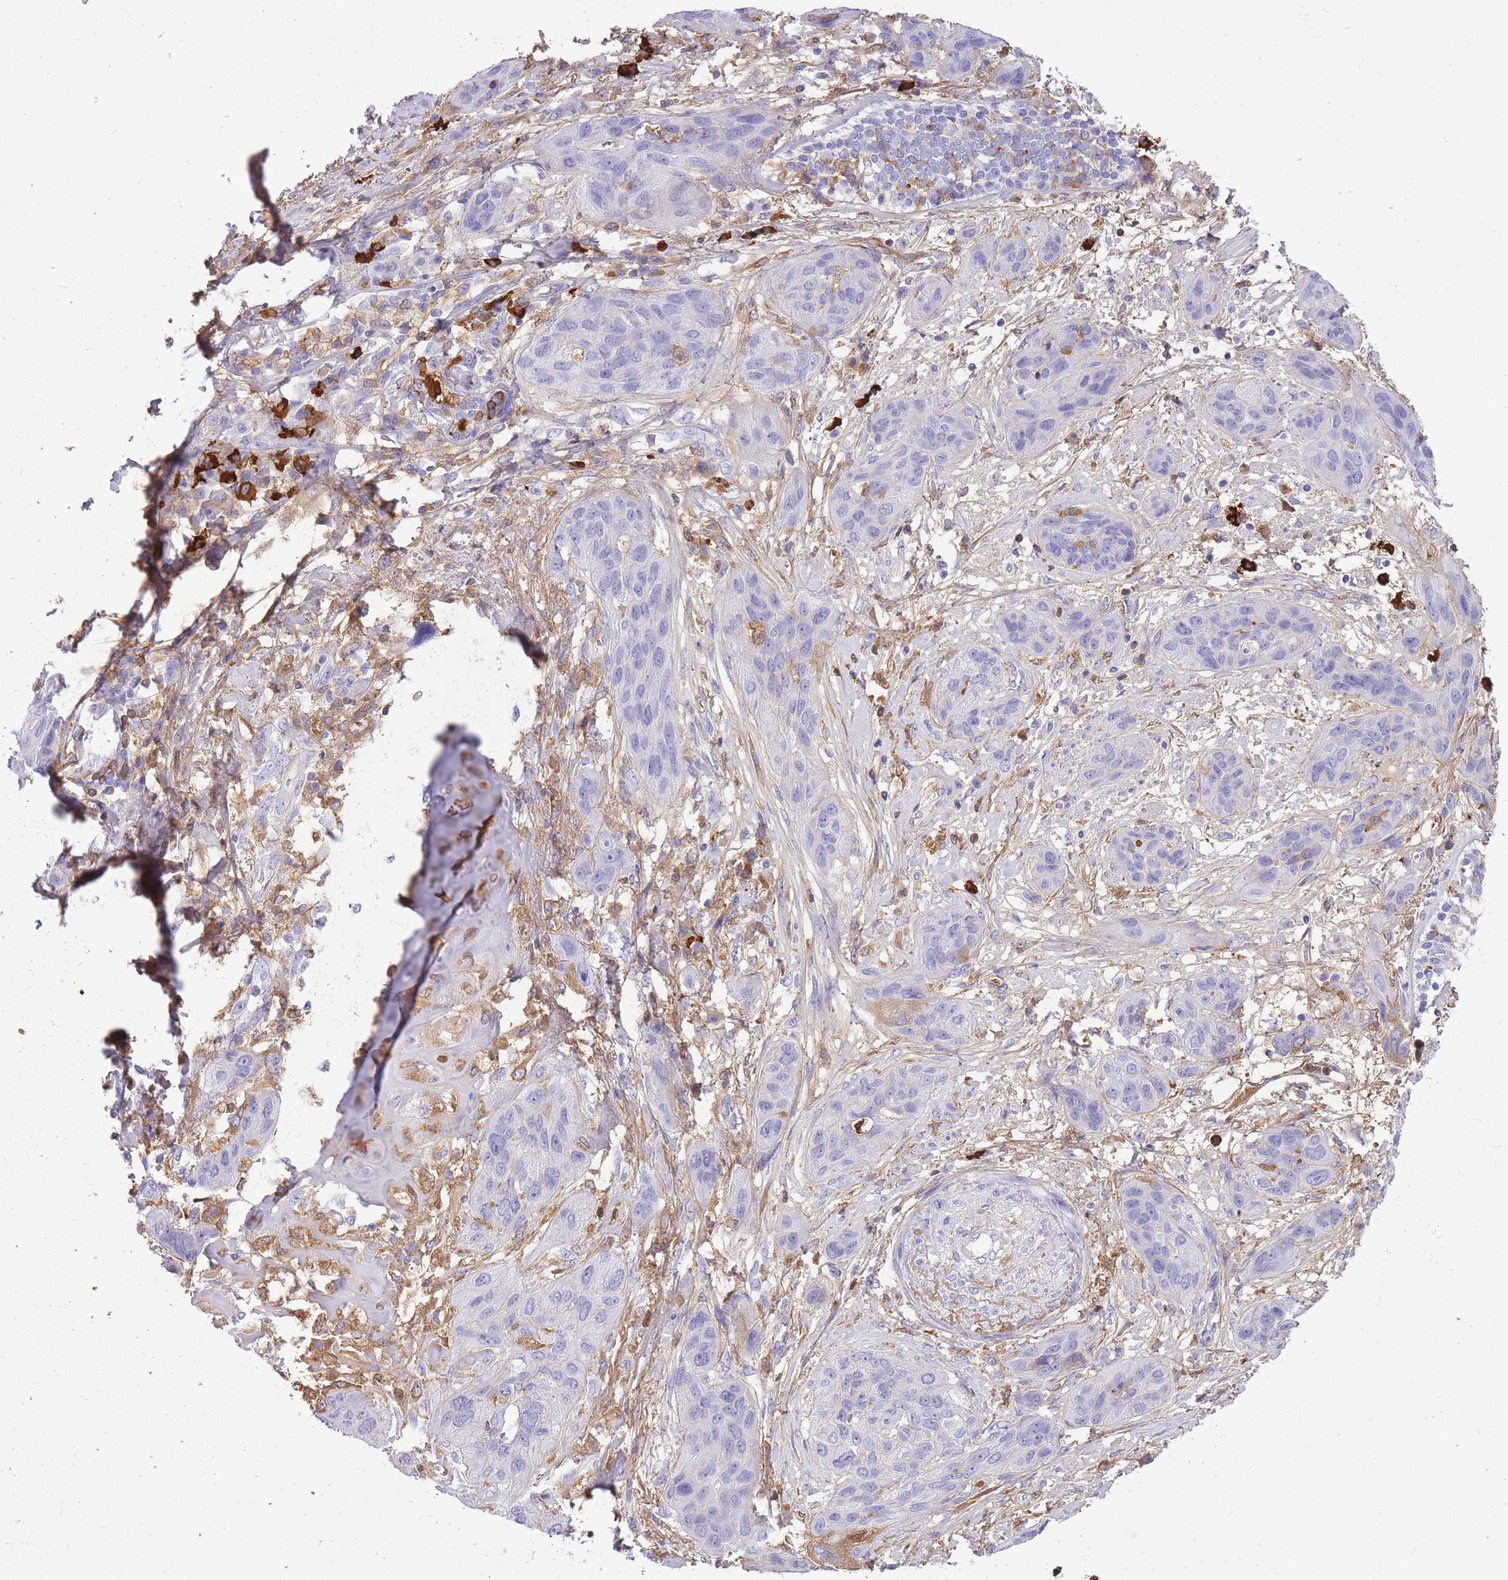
{"staining": {"intensity": "negative", "quantity": "none", "location": "none"}, "tissue": "lung cancer", "cell_type": "Tumor cells", "image_type": "cancer", "snomed": [{"axis": "morphology", "description": "Squamous cell carcinoma, NOS"}, {"axis": "topography", "description": "Lung"}], "caption": "Image shows no protein positivity in tumor cells of squamous cell carcinoma (lung) tissue.", "gene": "IGKV1D-42", "patient": {"sex": "female", "age": 70}}